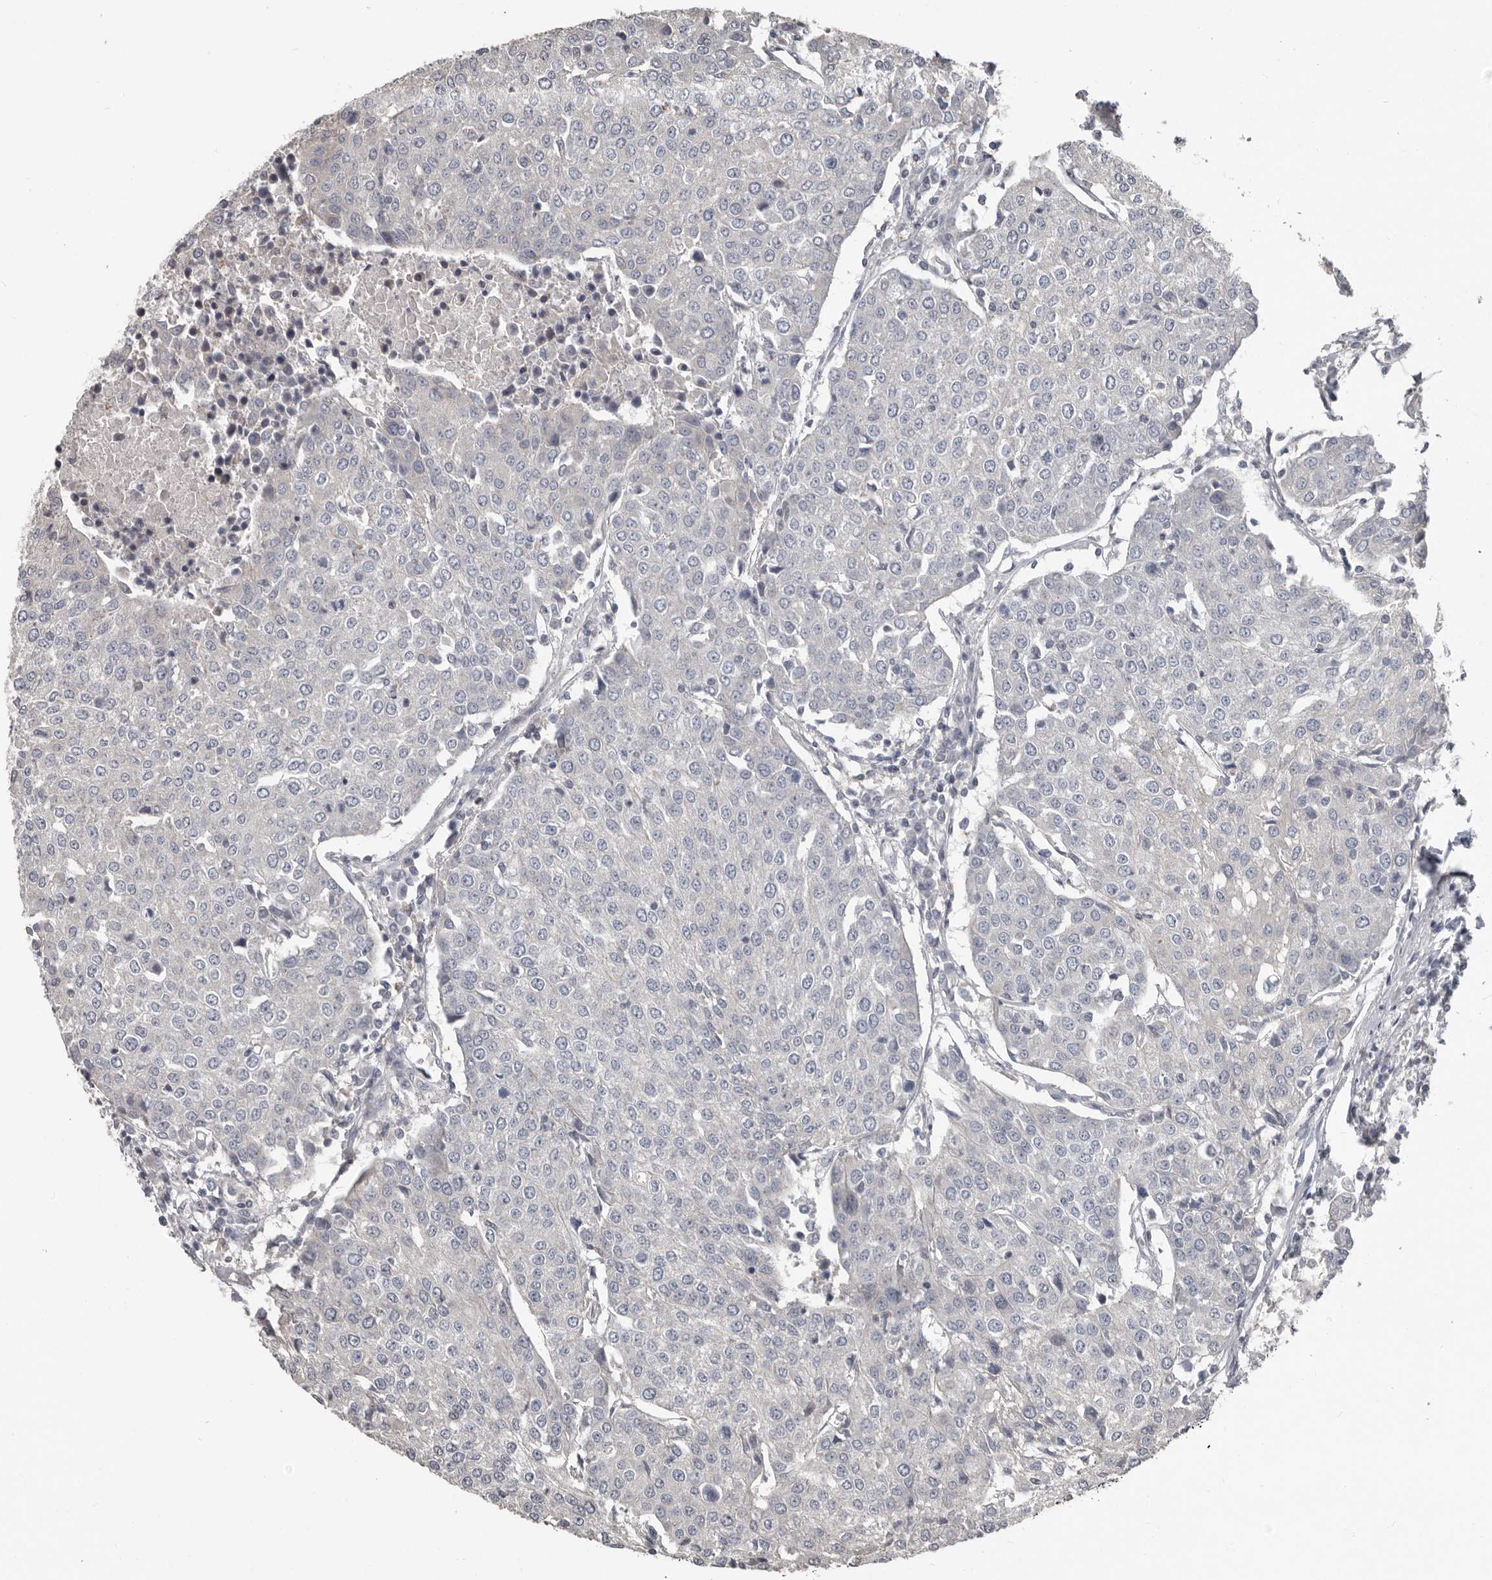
{"staining": {"intensity": "negative", "quantity": "none", "location": "none"}, "tissue": "urothelial cancer", "cell_type": "Tumor cells", "image_type": "cancer", "snomed": [{"axis": "morphology", "description": "Urothelial carcinoma, High grade"}, {"axis": "topography", "description": "Urinary bladder"}], "caption": "The micrograph shows no staining of tumor cells in urothelial carcinoma (high-grade).", "gene": "CA6", "patient": {"sex": "female", "age": 85}}